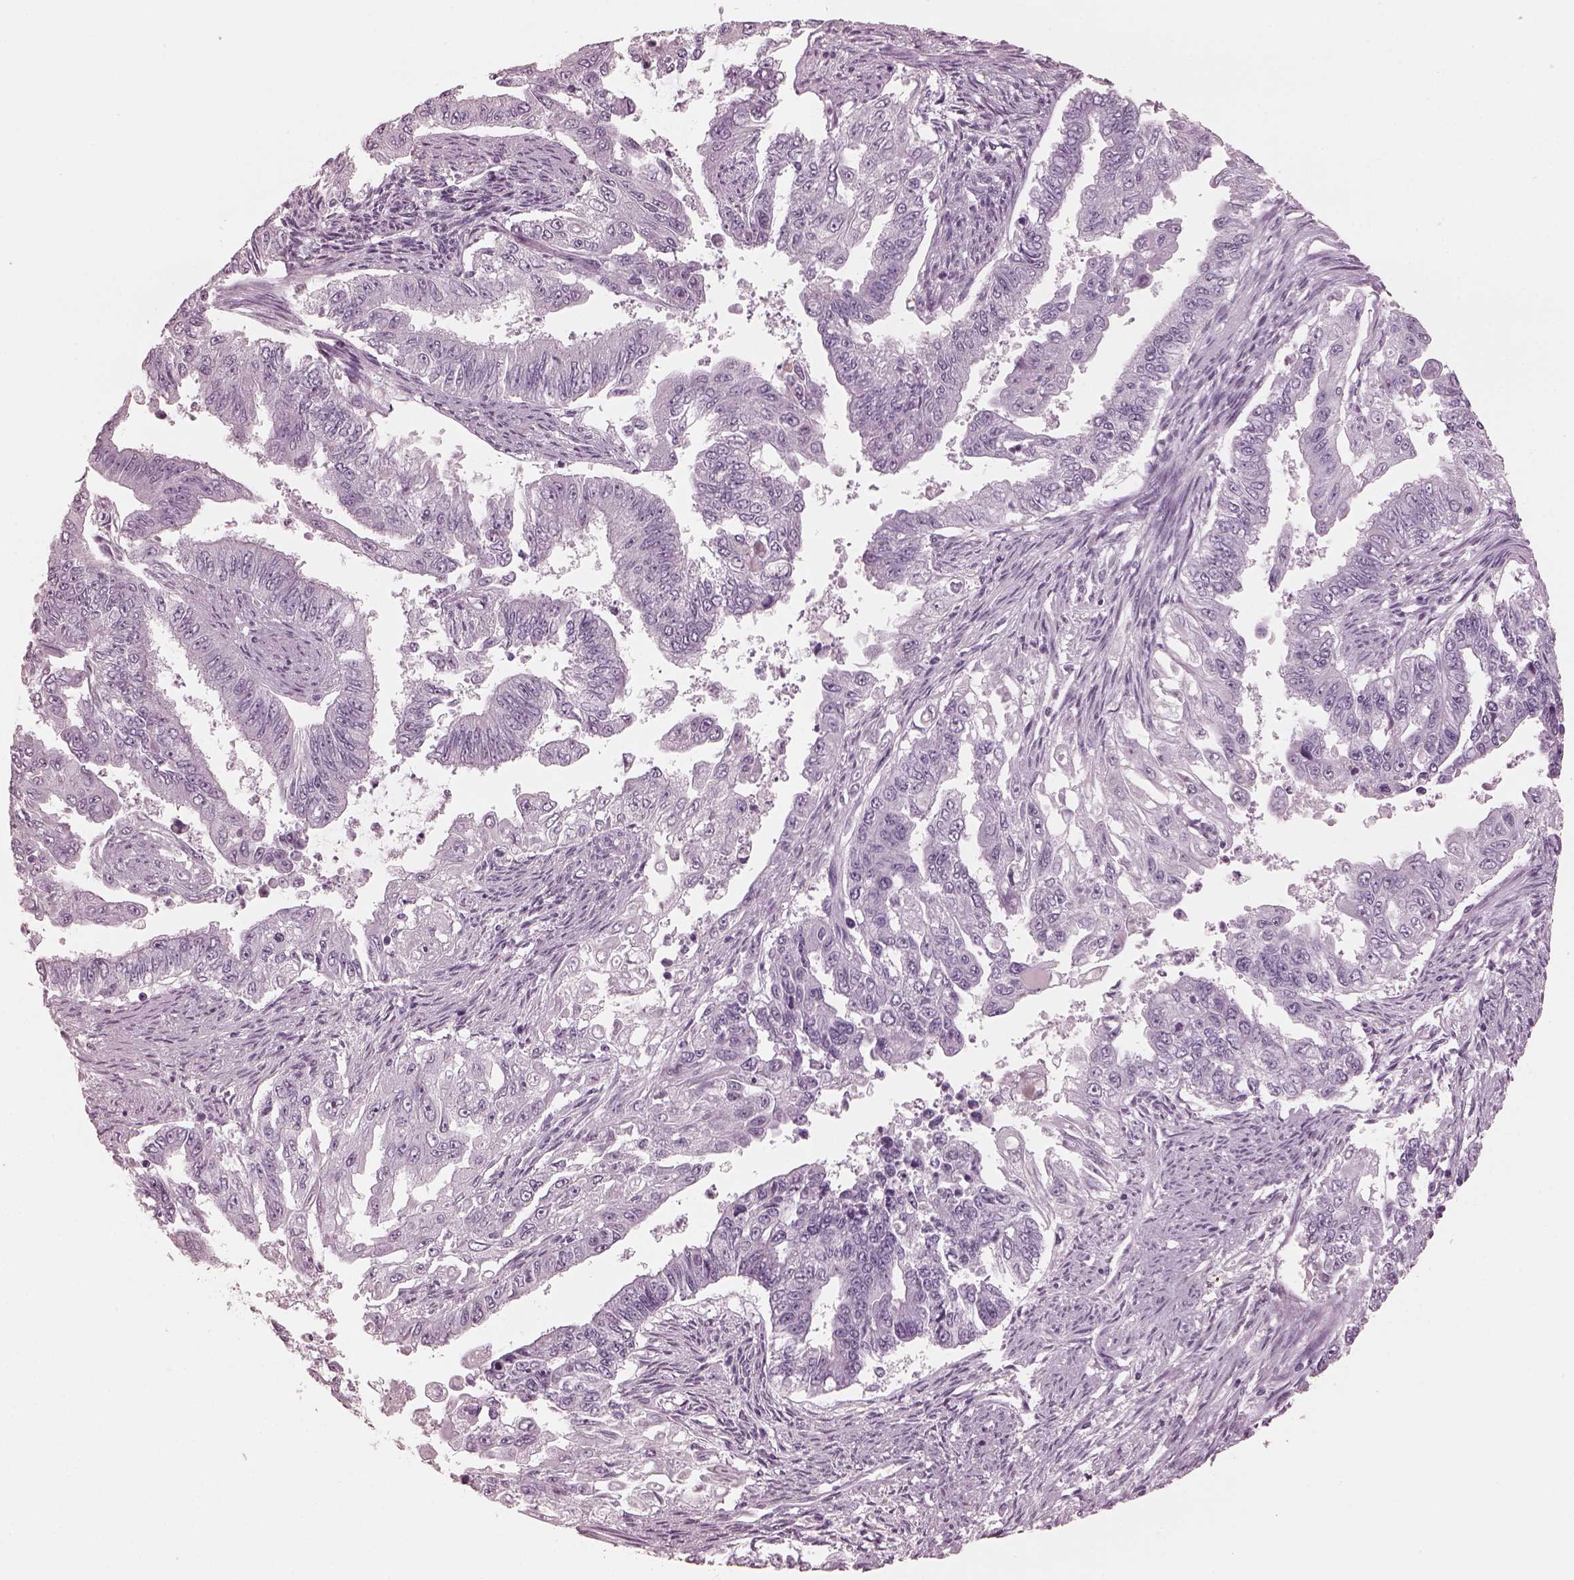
{"staining": {"intensity": "negative", "quantity": "none", "location": "none"}, "tissue": "endometrial cancer", "cell_type": "Tumor cells", "image_type": "cancer", "snomed": [{"axis": "morphology", "description": "Adenocarcinoma, NOS"}, {"axis": "topography", "description": "Uterus"}], "caption": "The image reveals no significant staining in tumor cells of endometrial cancer.", "gene": "C2orf81", "patient": {"sex": "female", "age": 59}}